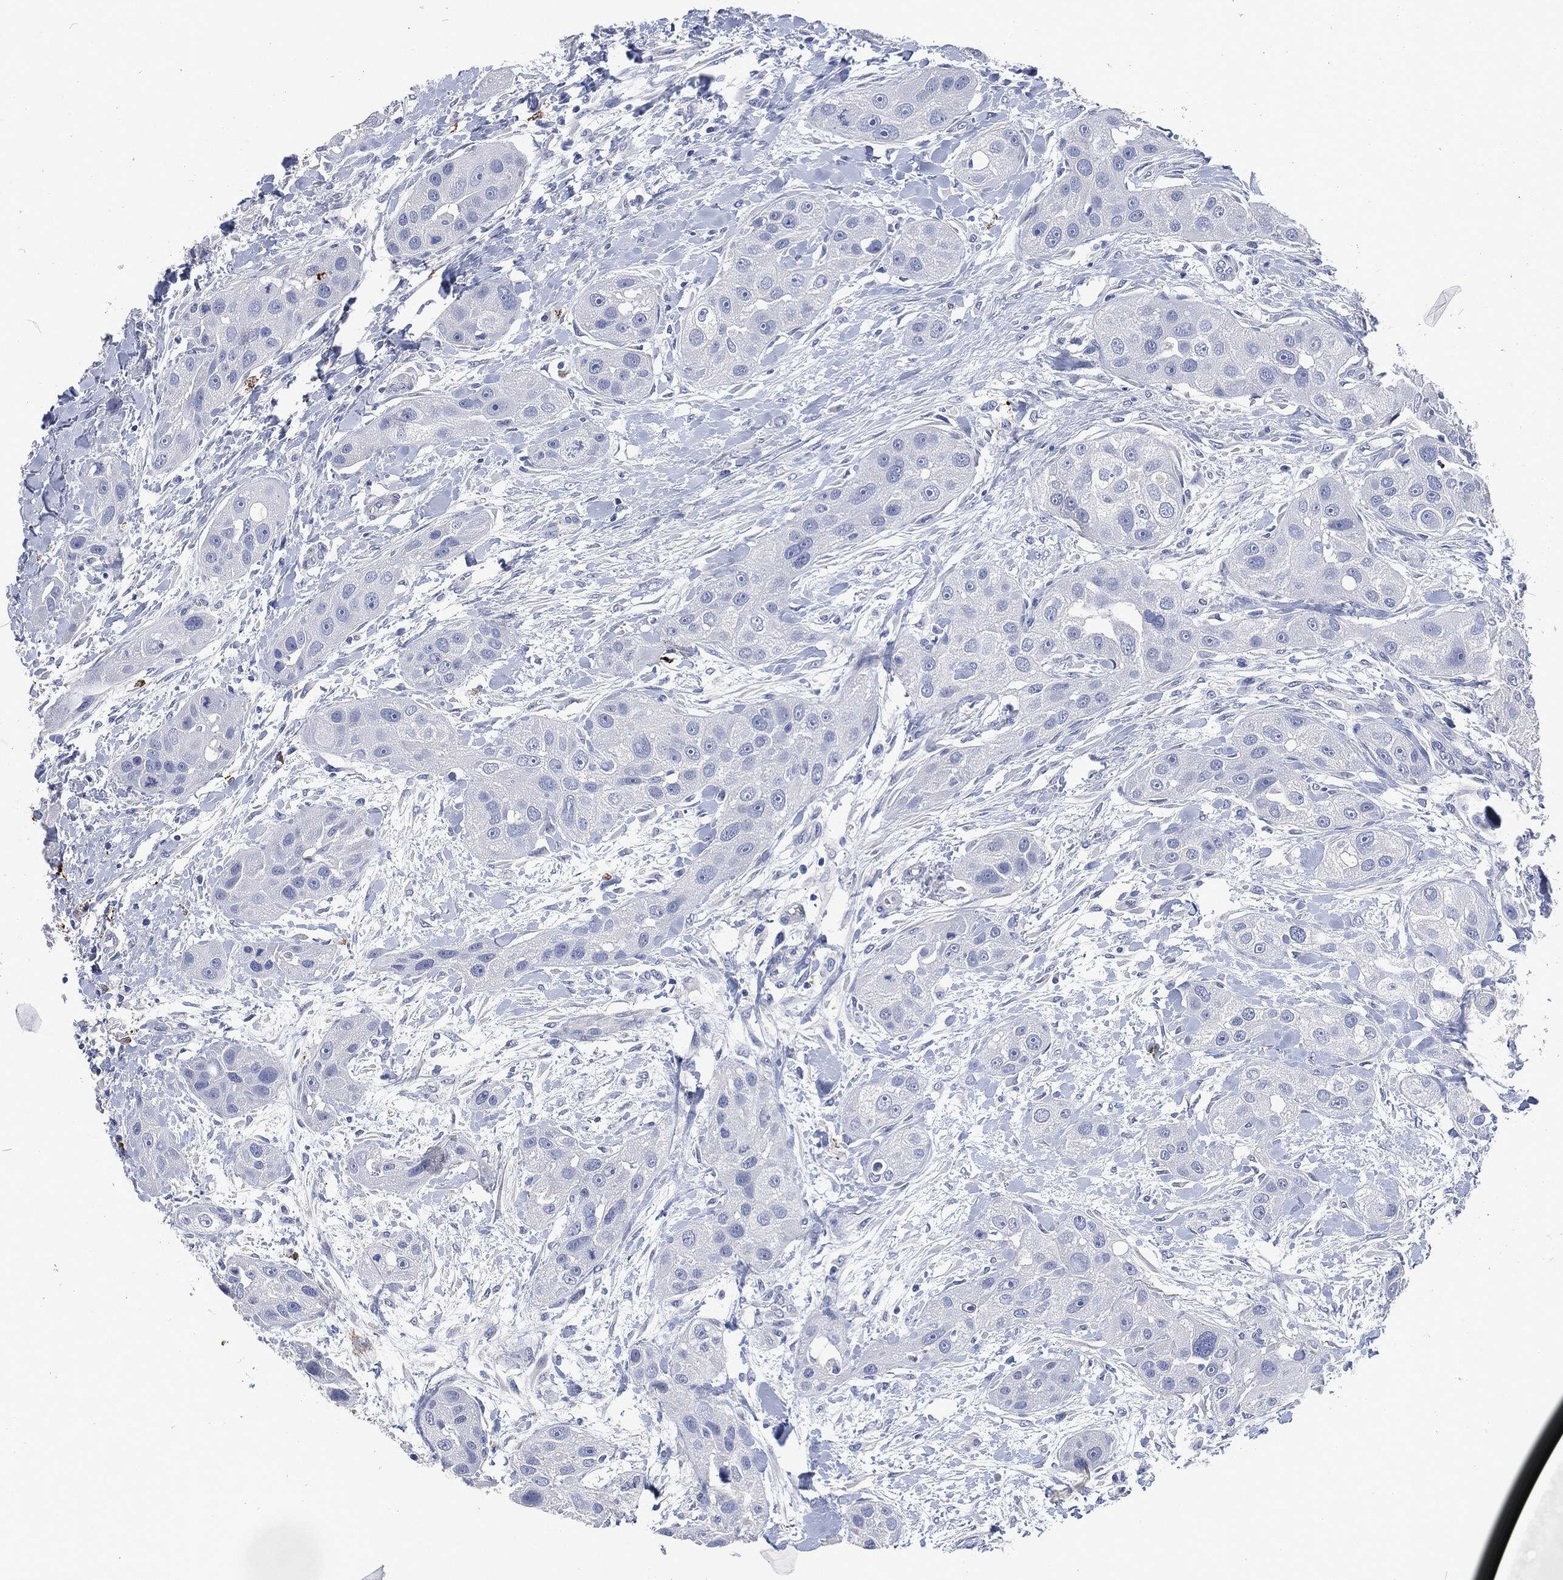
{"staining": {"intensity": "negative", "quantity": "none", "location": "none"}, "tissue": "head and neck cancer", "cell_type": "Tumor cells", "image_type": "cancer", "snomed": [{"axis": "morphology", "description": "Normal tissue, NOS"}, {"axis": "morphology", "description": "Squamous cell carcinoma, NOS"}, {"axis": "topography", "description": "Skeletal muscle"}, {"axis": "topography", "description": "Head-Neck"}], "caption": "High magnification brightfield microscopy of head and neck cancer stained with DAB (brown) and counterstained with hematoxylin (blue): tumor cells show no significant expression. (Stains: DAB (3,3'-diaminobenzidine) immunohistochemistry (IHC) with hematoxylin counter stain, Microscopy: brightfield microscopy at high magnification).", "gene": "MPO", "patient": {"sex": "male", "age": 51}}